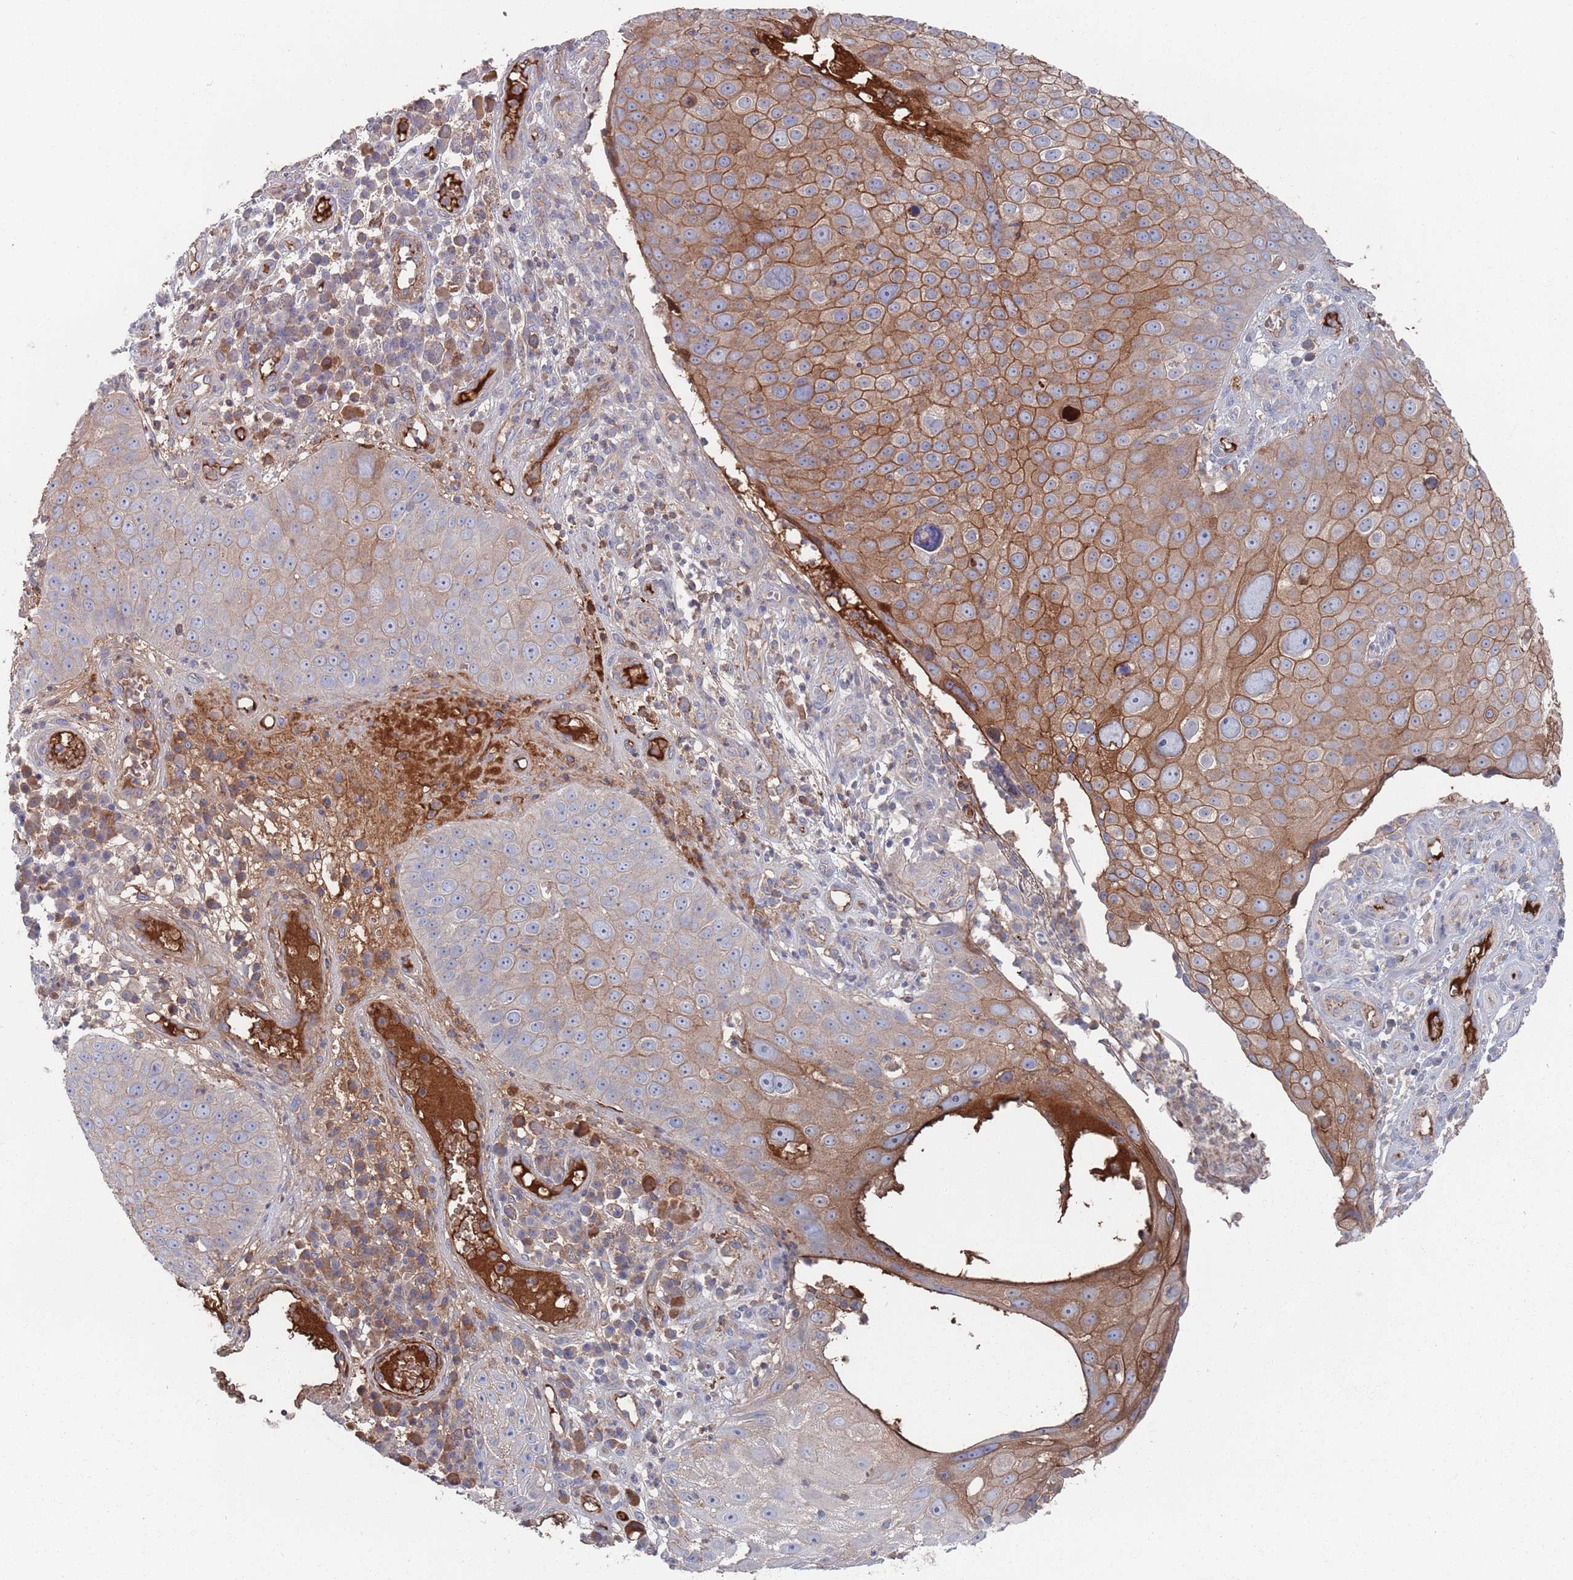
{"staining": {"intensity": "moderate", "quantity": "25%-75%", "location": "cytoplasmic/membranous"}, "tissue": "skin cancer", "cell_type": "Tumor cells", "image_type": "cancer", "snomed": [{"axis": "morphology", "description": "Squamous cell carcinoma, NOS"}, {"axis": "topography", "description": "Skin"}], "caption": "There is medium levels of moderate cytoplasmic/membranous expression in tumor cells of skin cancer, as demonstrated by immunohistochemical staining (brown color).", "gene": "PLEKHA4", "patient": {"sex": "male", "age": 71}}